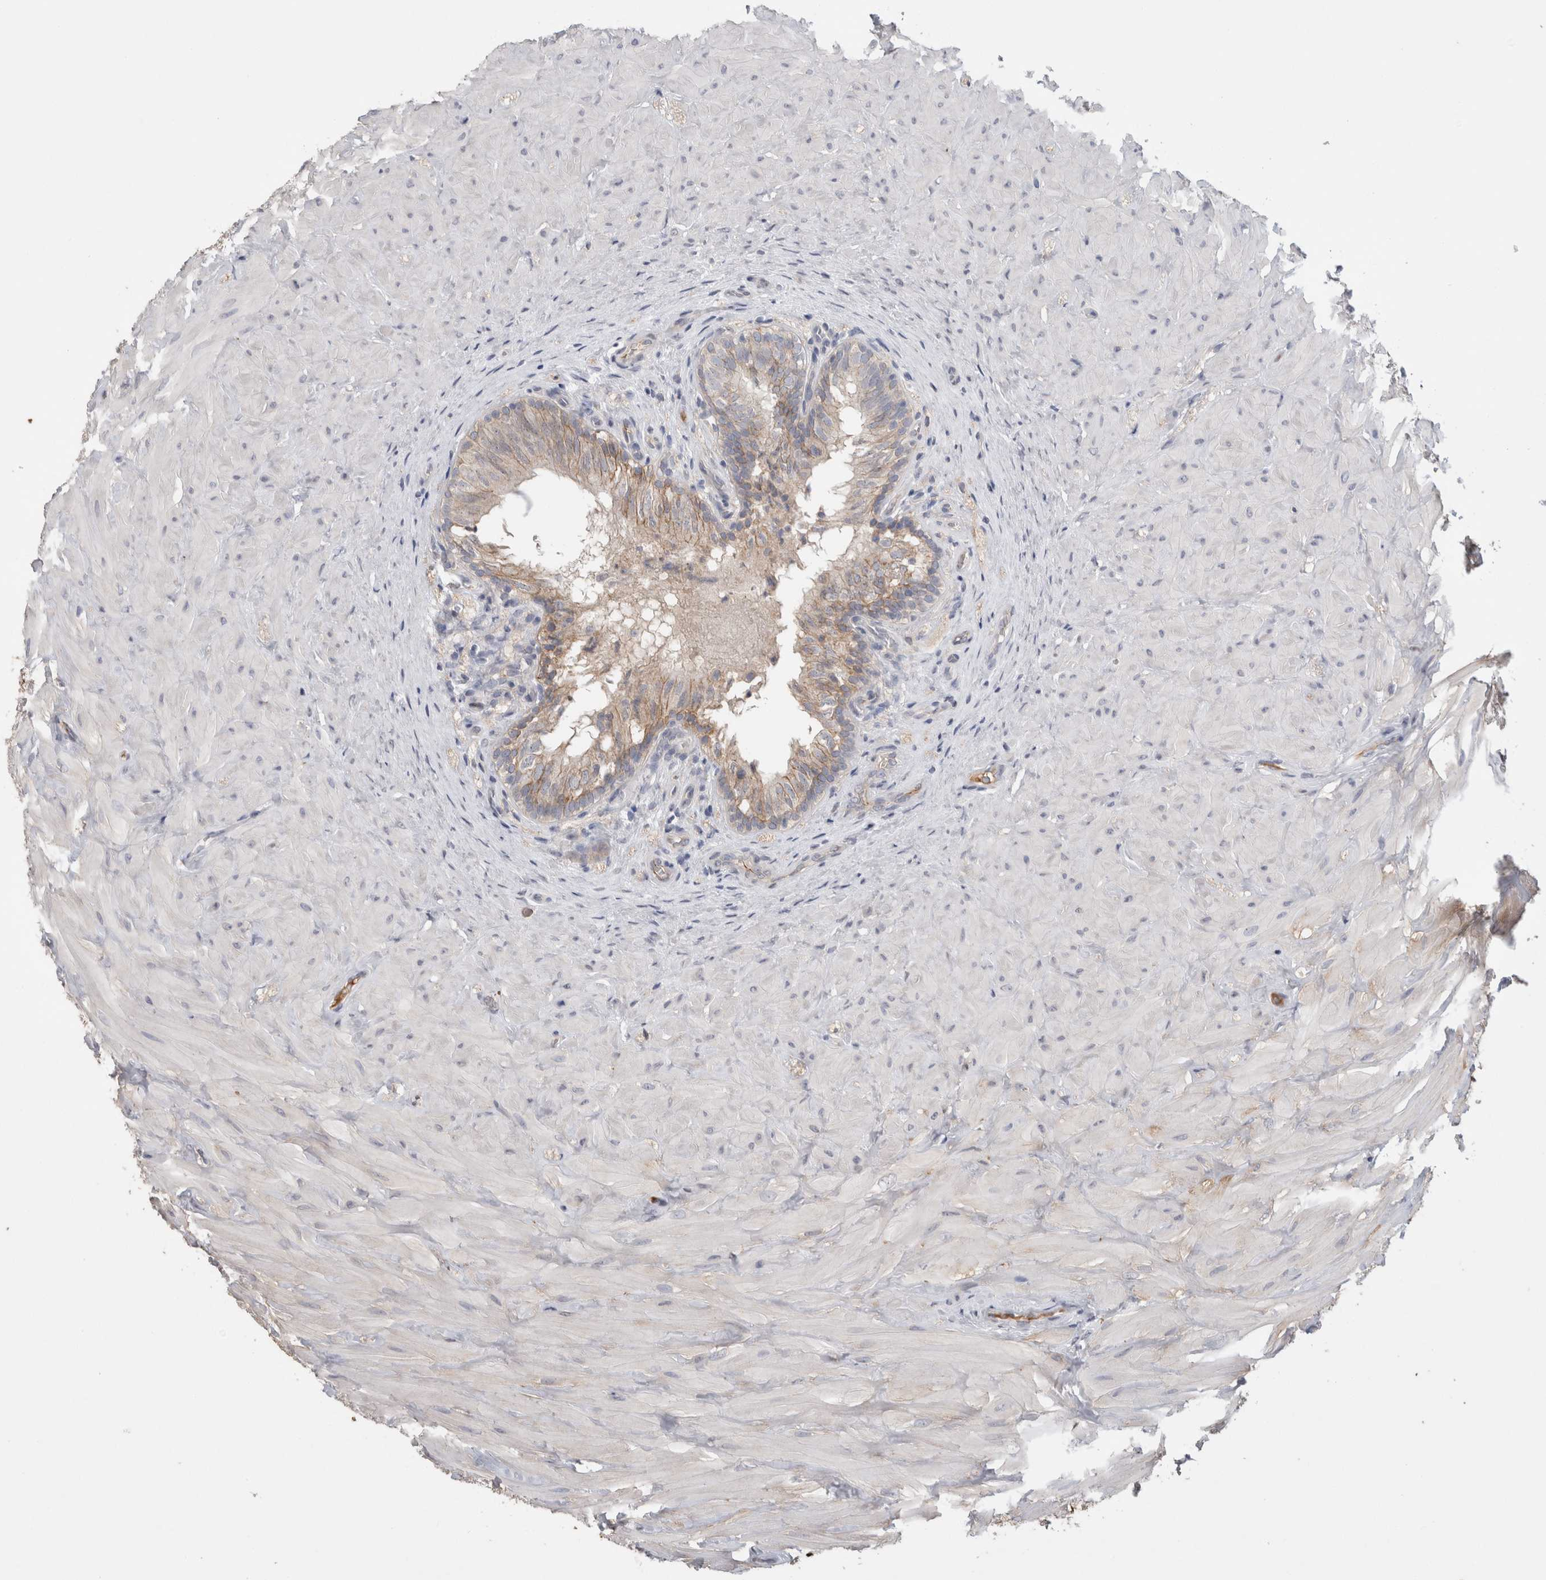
{"staining": {"intensity": "weak", "quantity": ">75%", "location": "cytoplasmic/membranous"}, "tissue": "epididymis", "cell_type": "Glandular cells", "image_type": "normal", "snomed": [{"axis": "morphology", "description": "Normal tissue, NOS"}, {"axis": "topography", "description": "Soft tissue"}, {"axis": "topography", "description": "Epididymis"}], "caption": "Normal epididymis exhibits weak cytoplasmic/membranous expression in approximately >75% of glandular cells (DAB (3,3'-diaminobenzidine) = brown stain, brightfield microscopy at high magnification)..", "gene": "PPP3CC", "patient": {"sex": "male", "age": 26}}